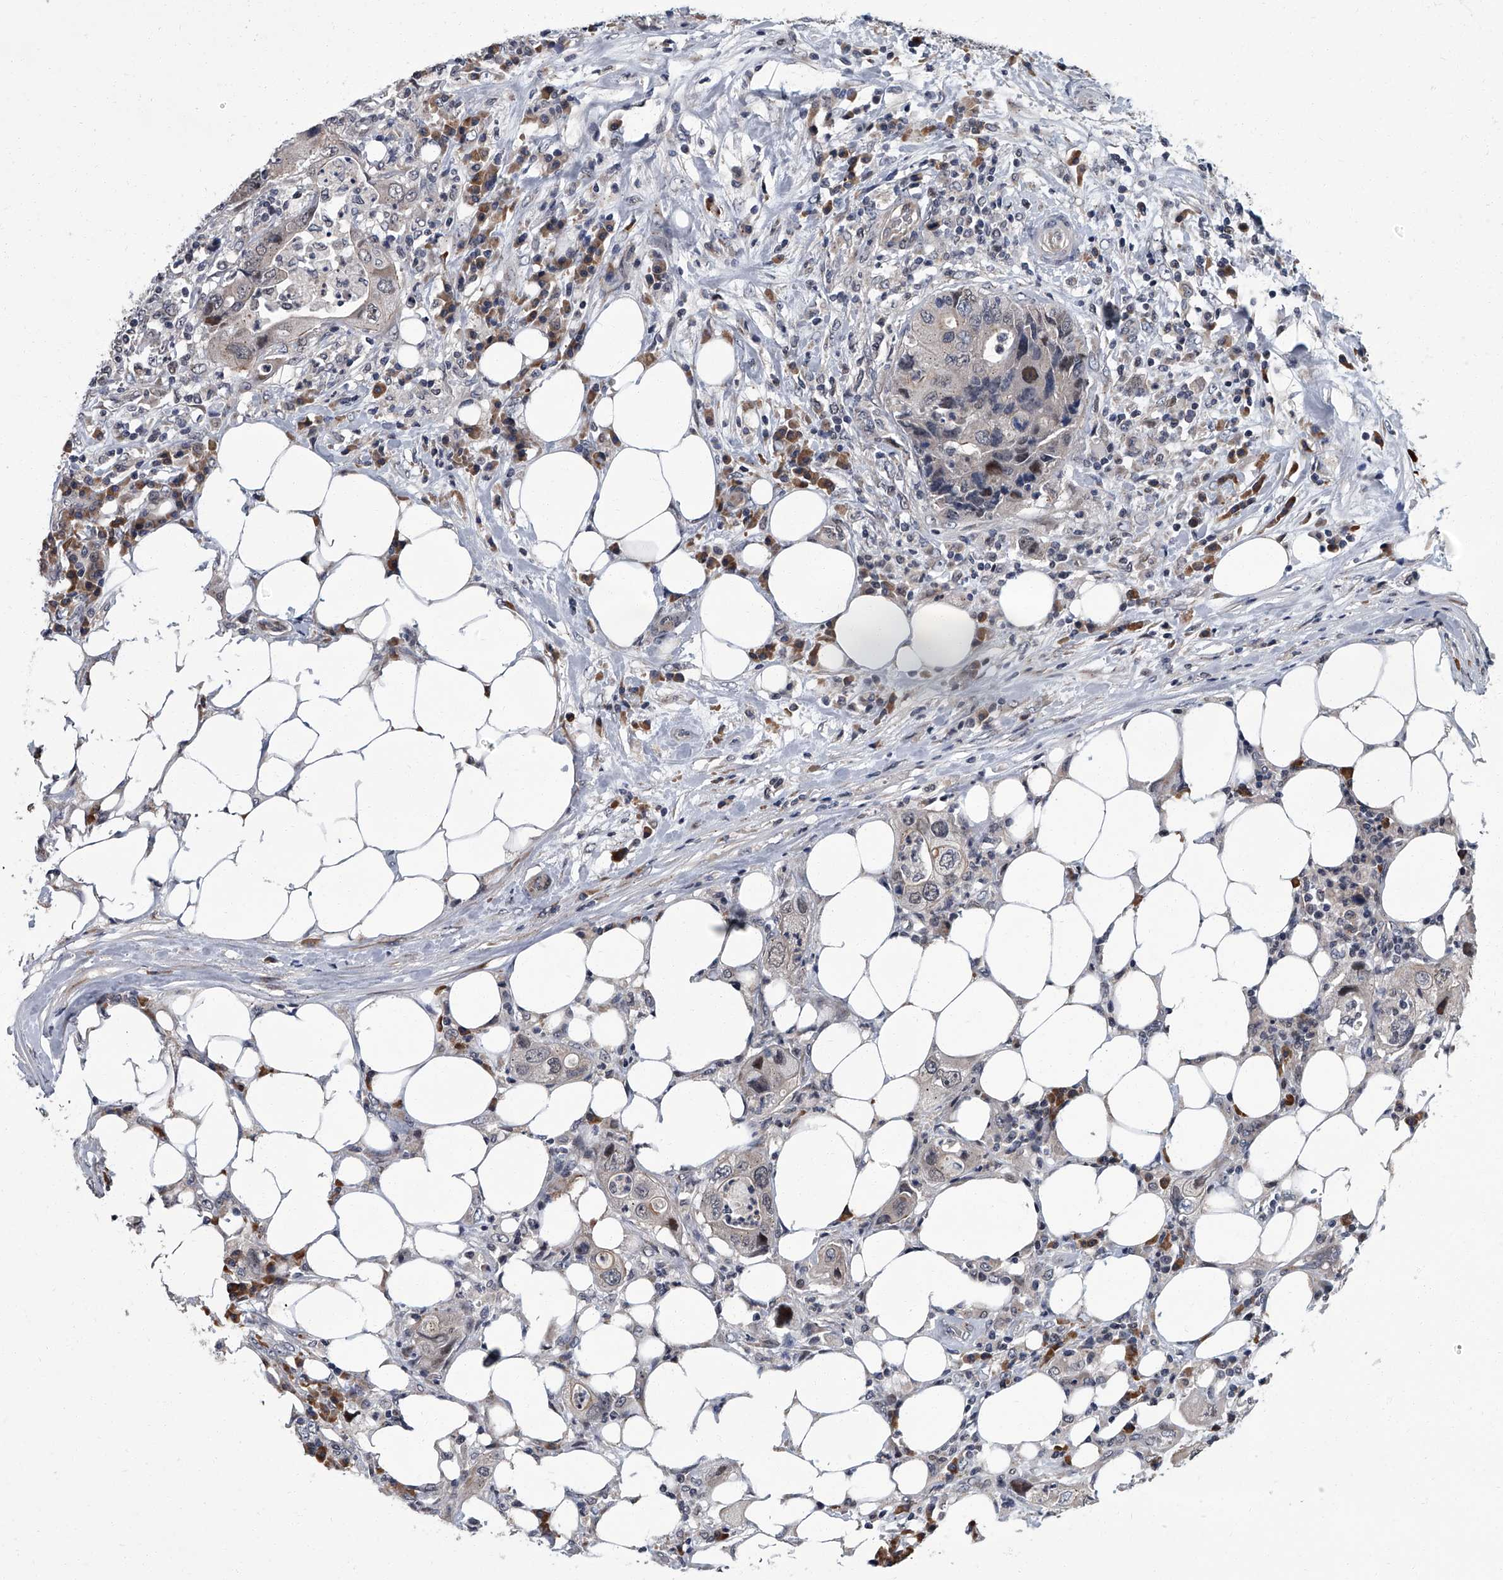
{"staining": {"intensity": "negative", "quantity": "none", "location": "none"}, "tissue": "colorectal cancer", "cell_type": "Tumor cells", "image_type": "cancer", "snomed": [{"axis": "morphology", "description": "Adenocarcinoma, NOS"}, {"axis": "topography", "description": "Colon"}], "caption": "The immunohistochemistry image has no significant expression in tumor cells of colorectal cancer (adenocarcinoma) tissue.", "gene": "ZNF274", "patient": {"sex": "male", "age": 71}}